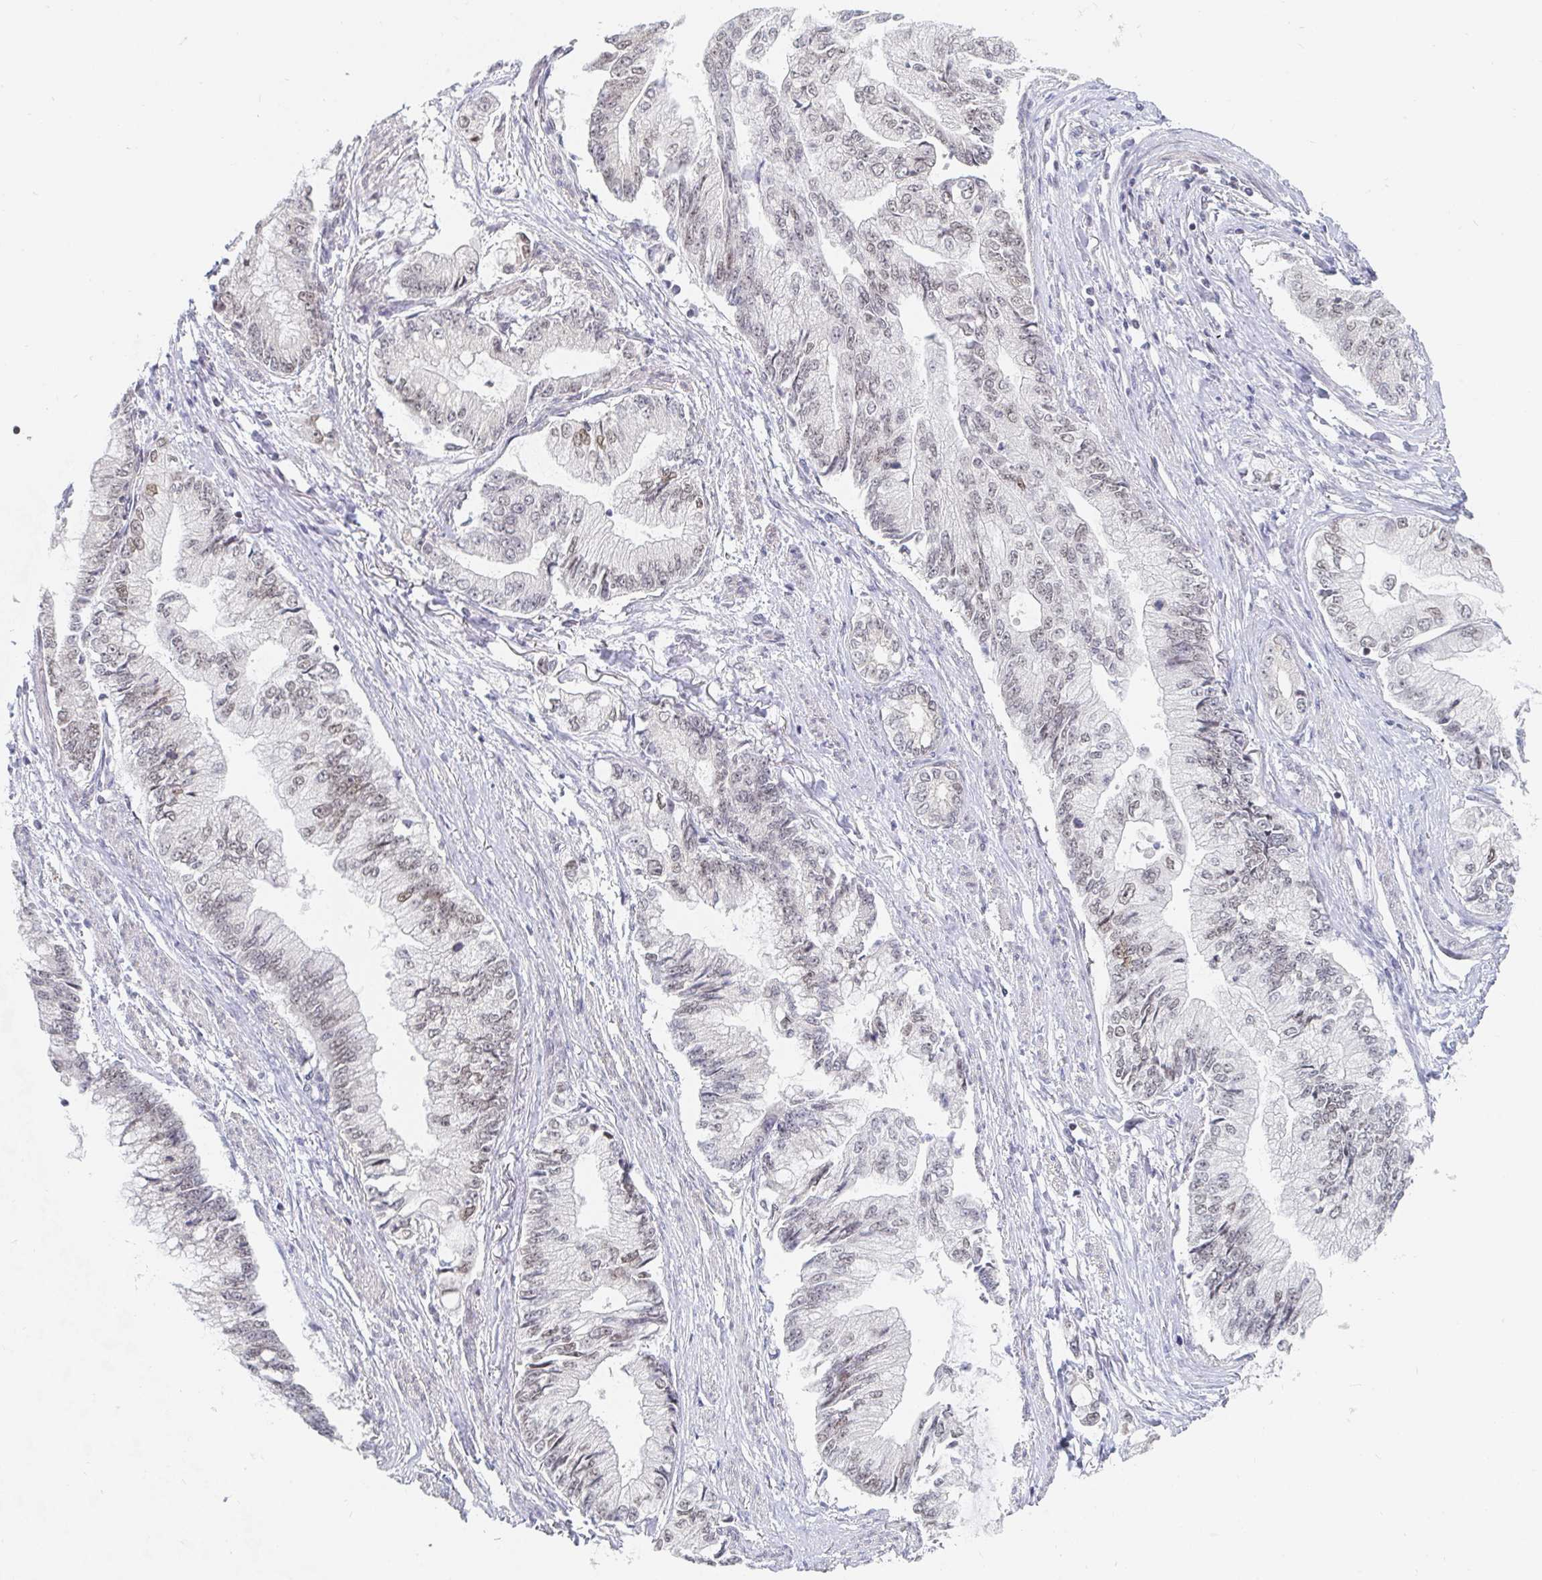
{"staining": {"intensity": "weak", "quantity": "25%-75%", "location": "nuclear"}, "tissue": "stomach cancer", "cell_type": "Tumor cells", "image_type": "cancer", "snomed": [{"axis": "morphology", "description": "Adenocarcinoma, NOS"}, {"axis": "topography", "description": "Stomach, upper"}], "caption": "Immunohistochemical staining of adenocarcinoma (stomach) shows weak nuclear protein positivity in about 25%-75% of tumor cells.", "gene": "CHD2", "patient": {"sex": "female", "age": 74}}